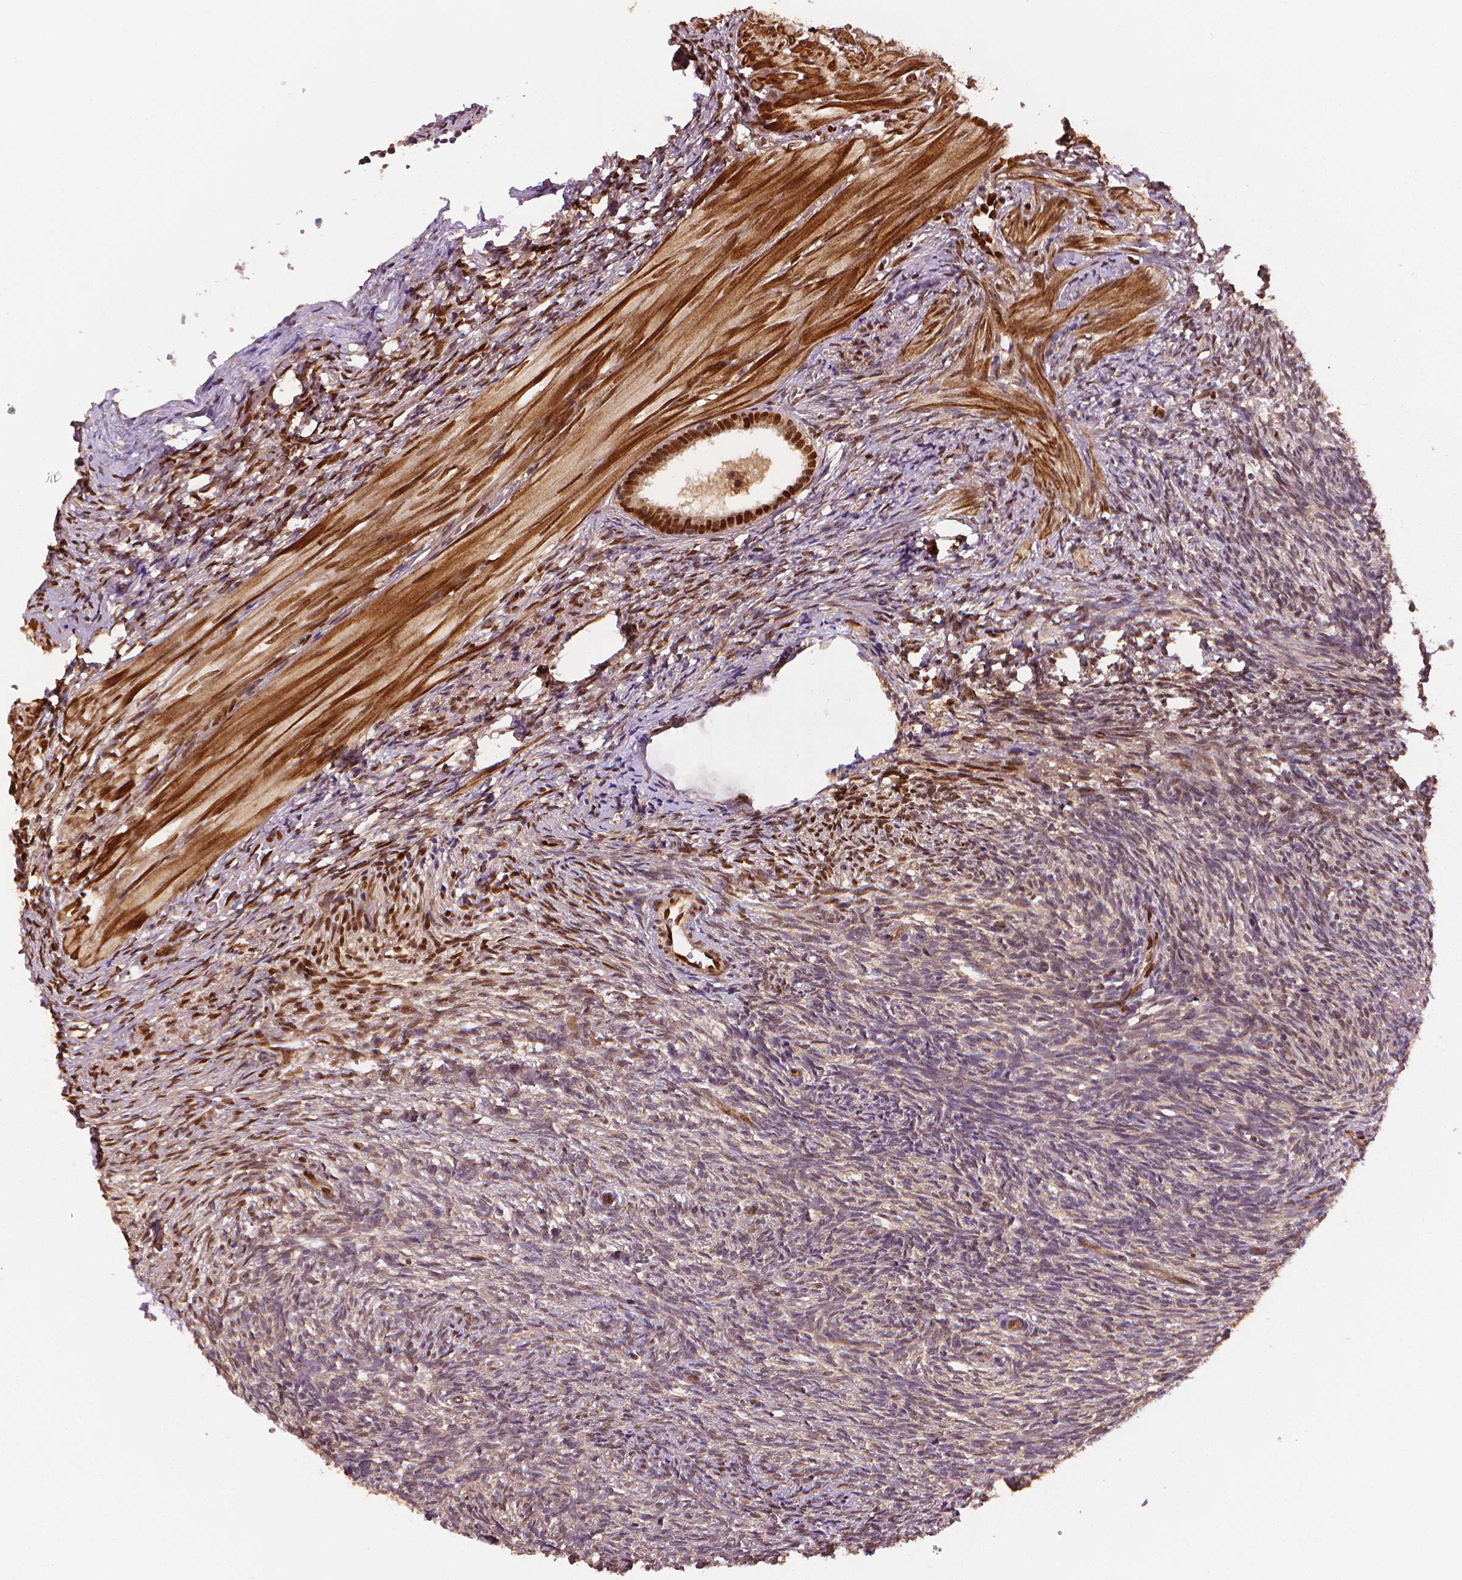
{"staining": {"intensity": "strong", "quantity": ">75%", "location": "nuclear"}, "tissue": "ovary", "cell_type": "Follicle cells", "image_type": "normal", "snomed": [{"axis": "morphology", "description": "Normal tissue, NOS"}, {"axis": "topography", "description": "Ovary"}], "caption": "This is a histology image of immunohistochemistry (IHC) staining of normal ovary, which shows strong positivity in the nuclear of follicle cells.", "gene": "STAT3", "patient": {"sex": "female", "age": 46}}